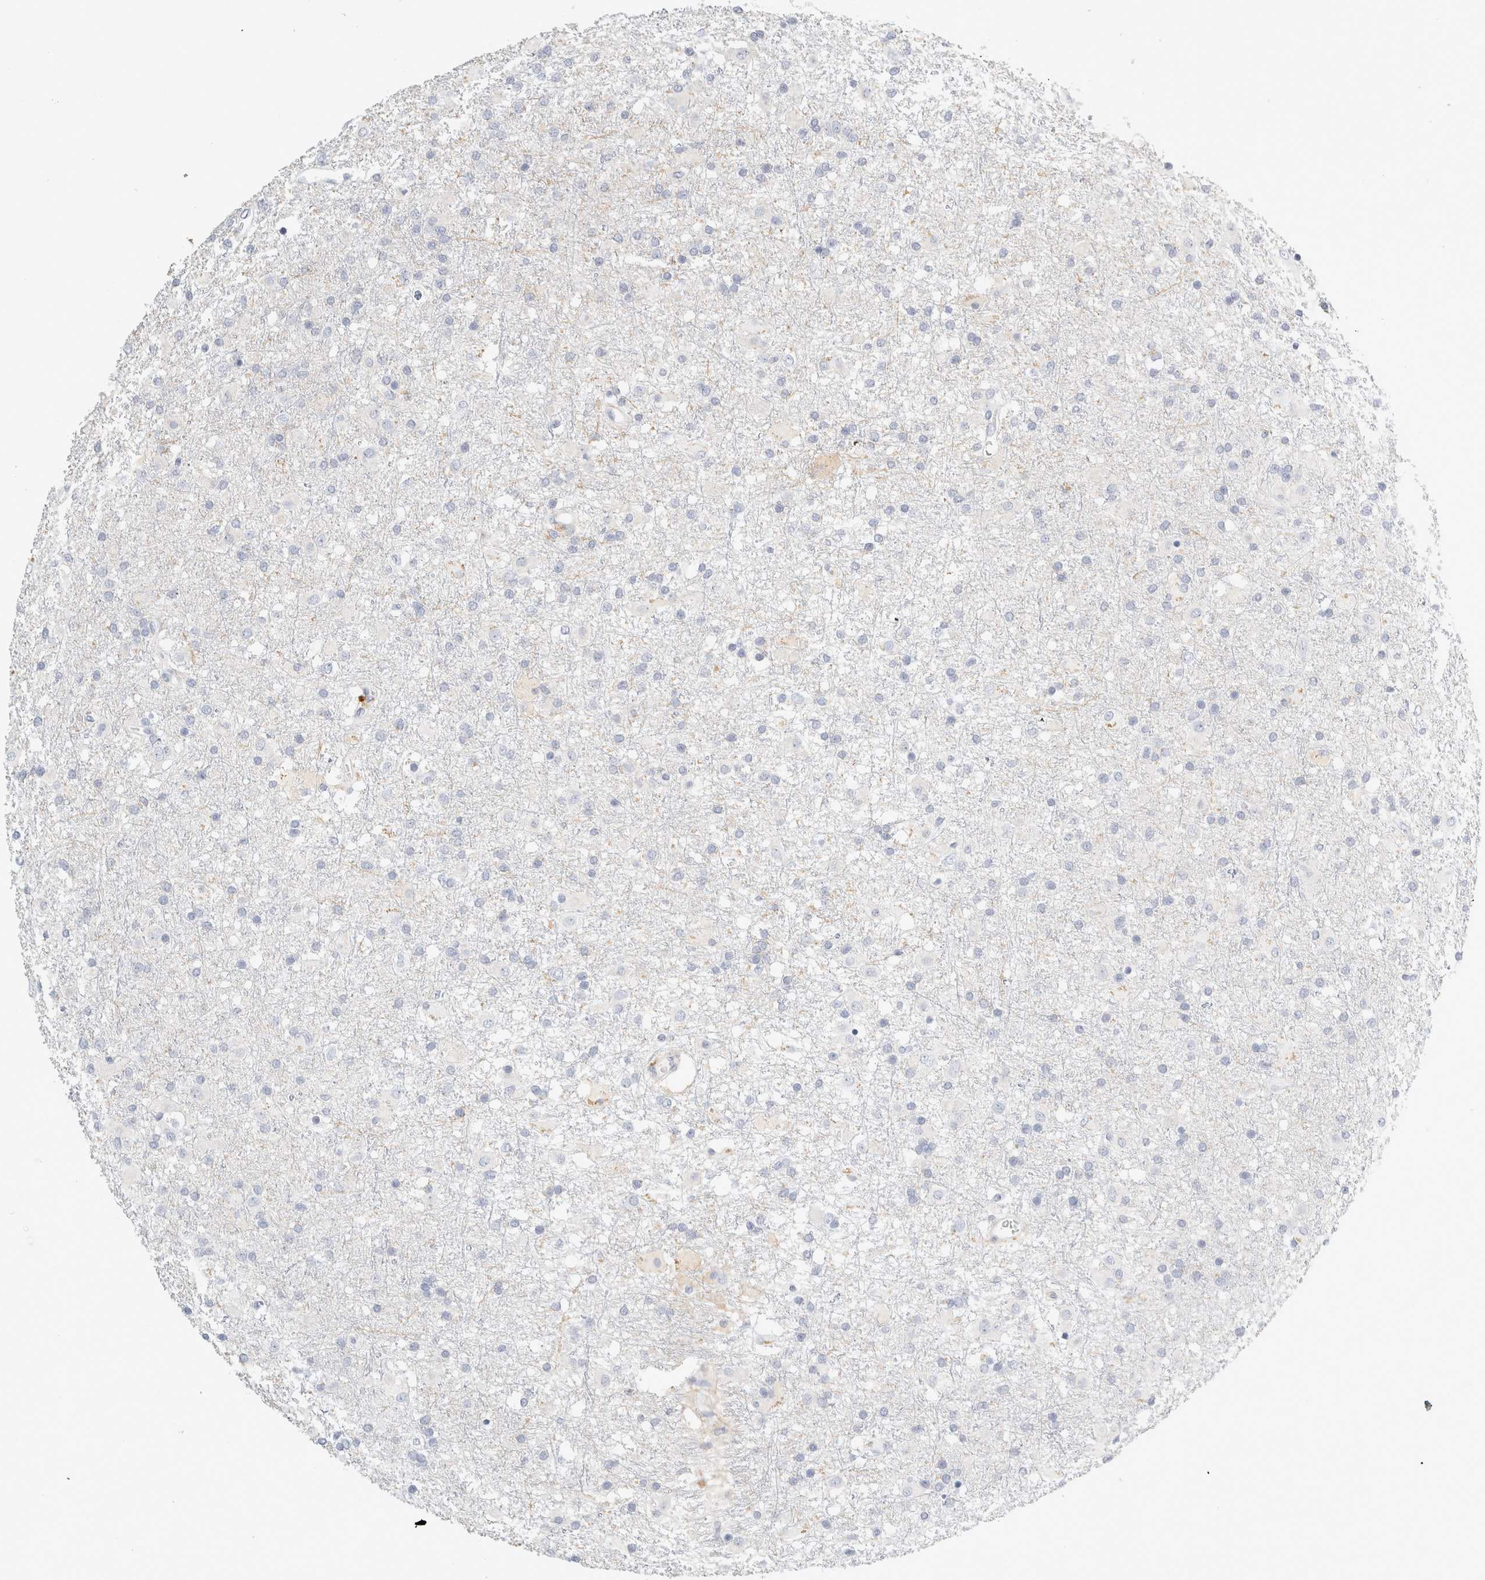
{"staining": {"intensity": "negative", "quantity": "none", "location": "none"}, "tissue": "glioma", "cell_type": "Tumor cells", "image_type": "cancer", "snomed": [{"axis": "morphology", "description": "Glioma, malignant, Low grade"}, {"axis": "topography", "description": "Brain"}], "caption": "High magnification brightfield microscopy of glioma stained with DAB (brown) and counterstained with hematoxylin (blue): tumor cells show no significant expression. (Stains: DAB immunohistochemistry (IHC) with hematoxylin counter stain, Microscopy: brightfield microscopy at high magnification).", "gene": "FGL2", "patient": {"sex": "male", "age": 65}}